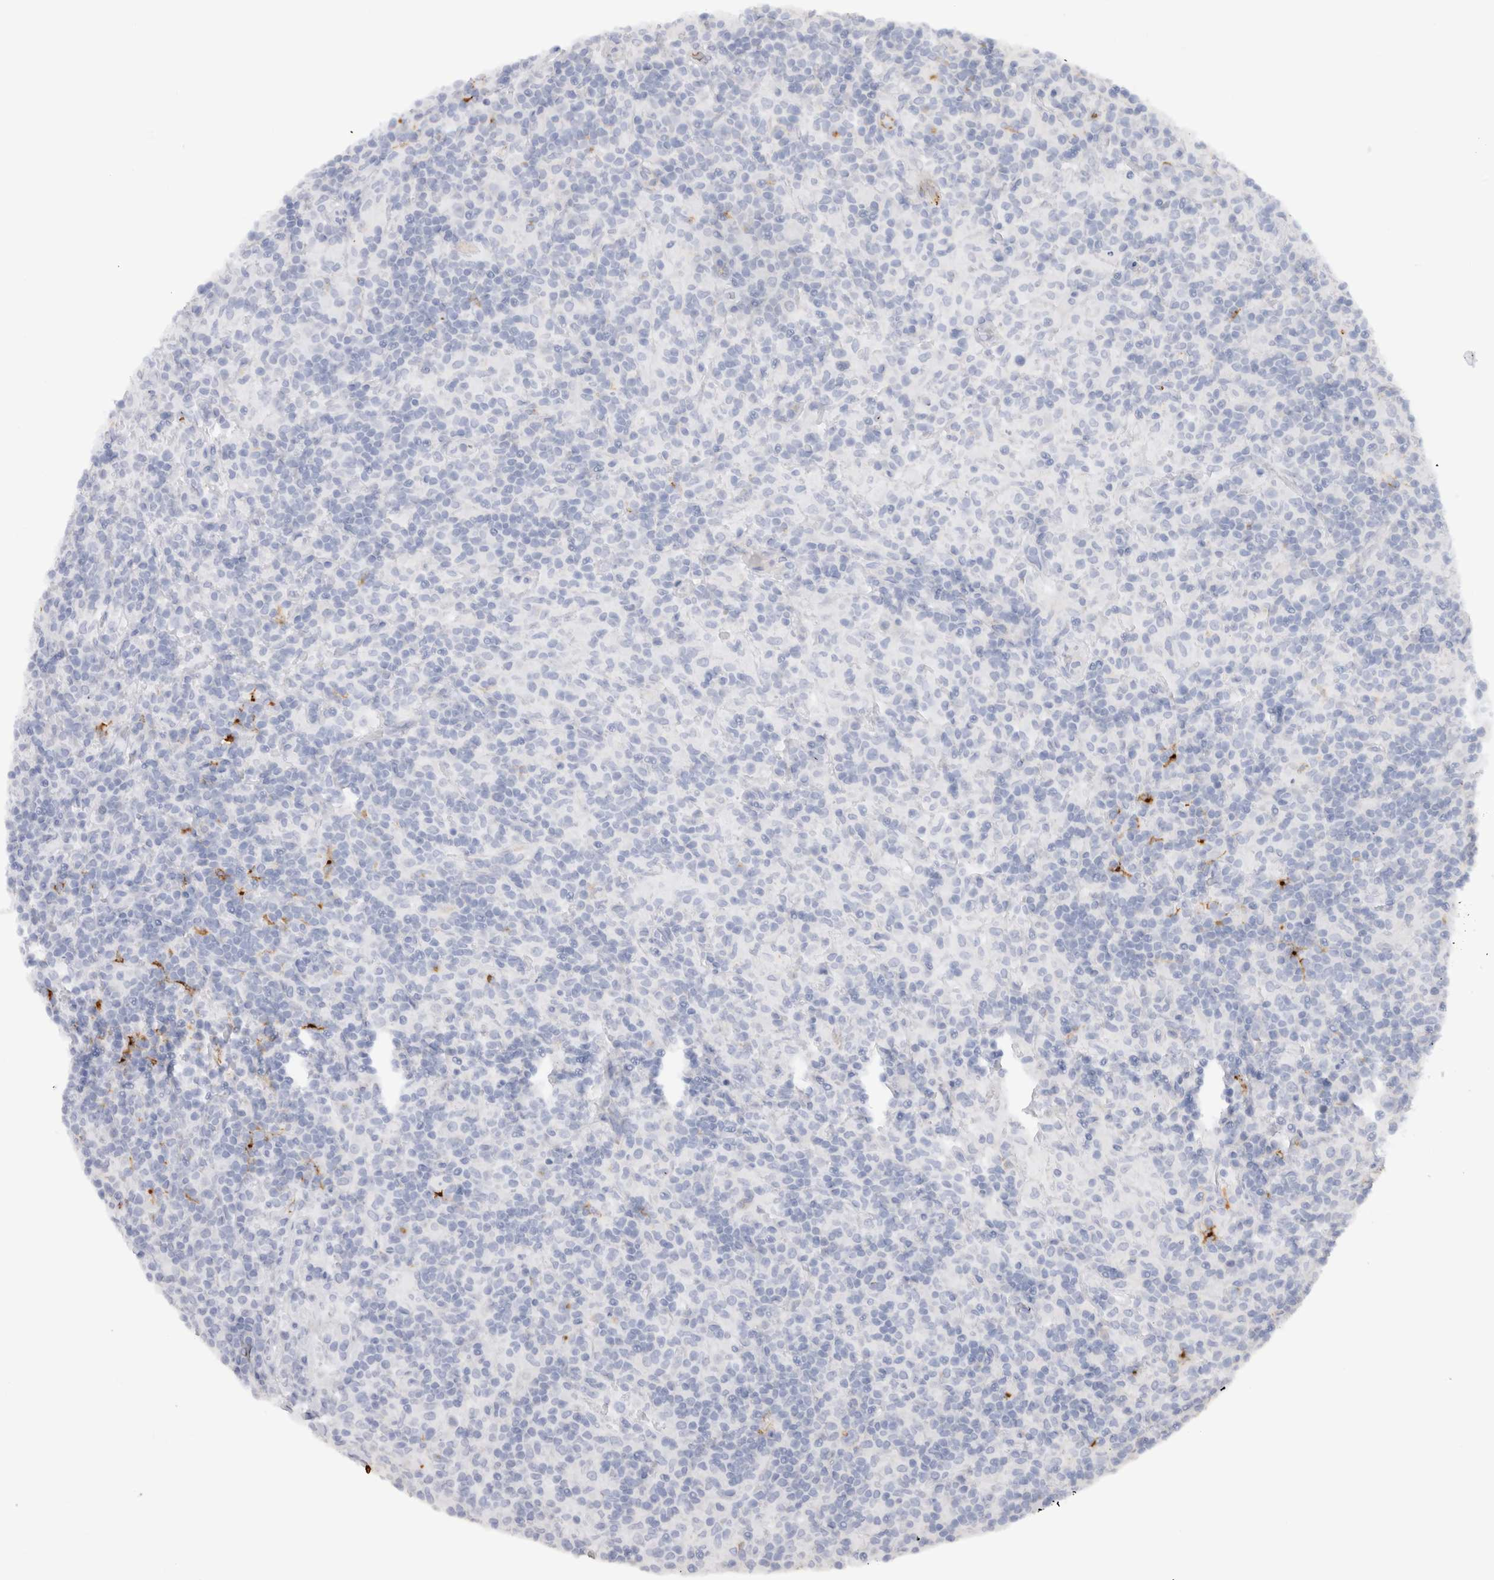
{"staining": {"intensity": "negative", "quantity": "none", "location": "none"}, "tissue": "lymphoma", "cell_type": "Tumor cells", "image_type": "cancer", "snomed": [{"axis": "morphology", "description": "Hodgkin's disease, NOS"}, {"axis": "topography", "description": "Lymph node"}], "caption": "Hodgkin's disease stained for a protein using immunohistochemistry (IHC) displays no staining tumor cells.", "gene": "LAMP3", "patient": {"sex": "male", "age": 70}}